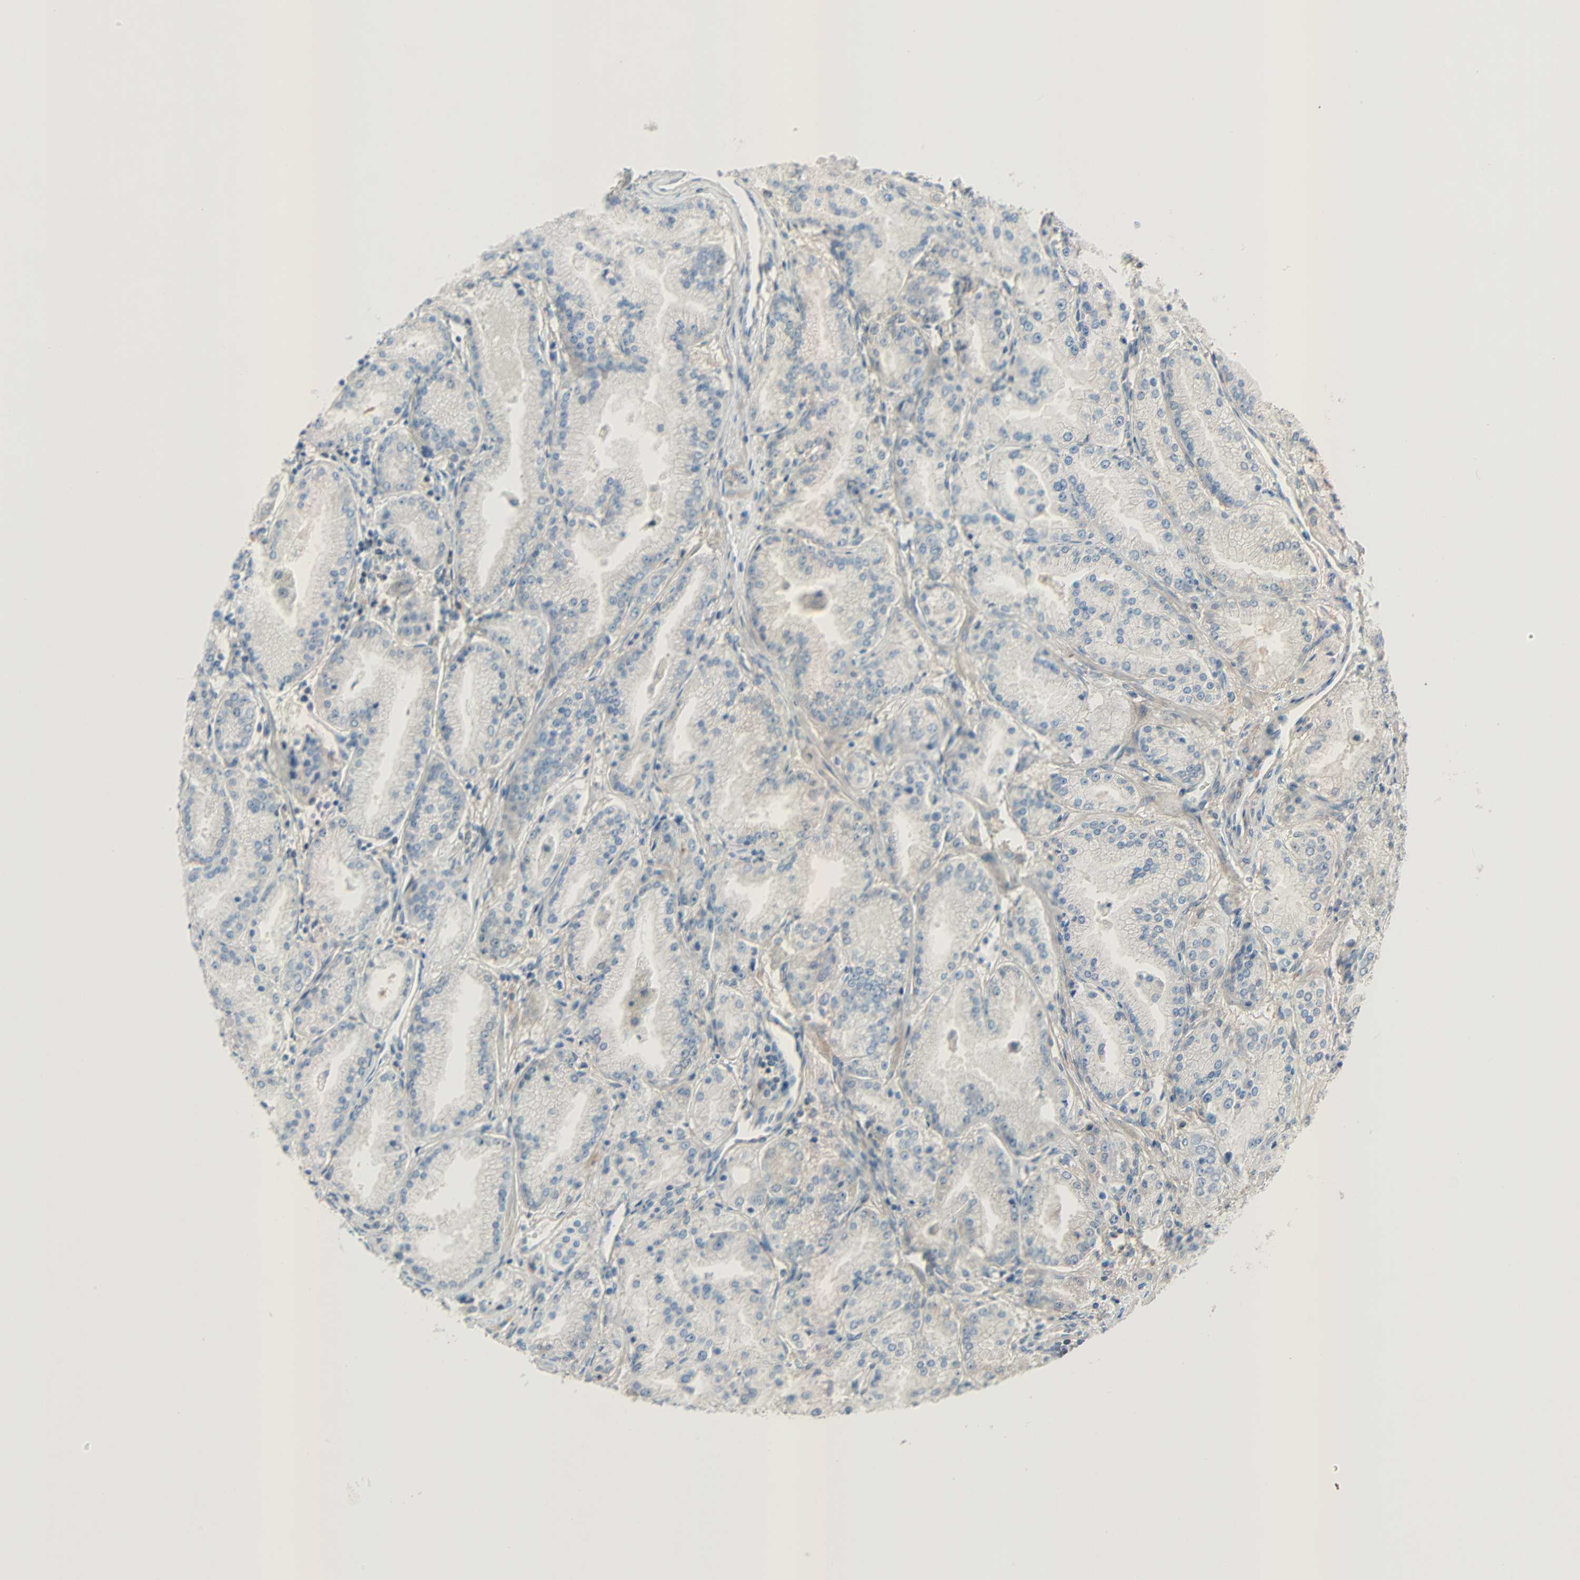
{"staining": {"intensity": "weak", "quantity": "<25%", "location": "cytoplasmic/membranous"}, "tissue": "prostate cancer", "cell_type": "Tumor cells", "image_type": "cancer", "snomed": [{"axis": "morphology", "description": "Adenocarcinoma, High grade"}, {"axis": "topography", "description": "Prostate"}], "caption": "Protein analysis of prostate high-grade adenocarcinoma displays no significant positivity in tumor cells. (Brightfield microscopy of DAB (3,3'-diaminobenzidine) immunohistochemistry (IHC) at high magnification).", "gene": "TNFRSF12A", "patient": {"sex": "male", "age": 61}}